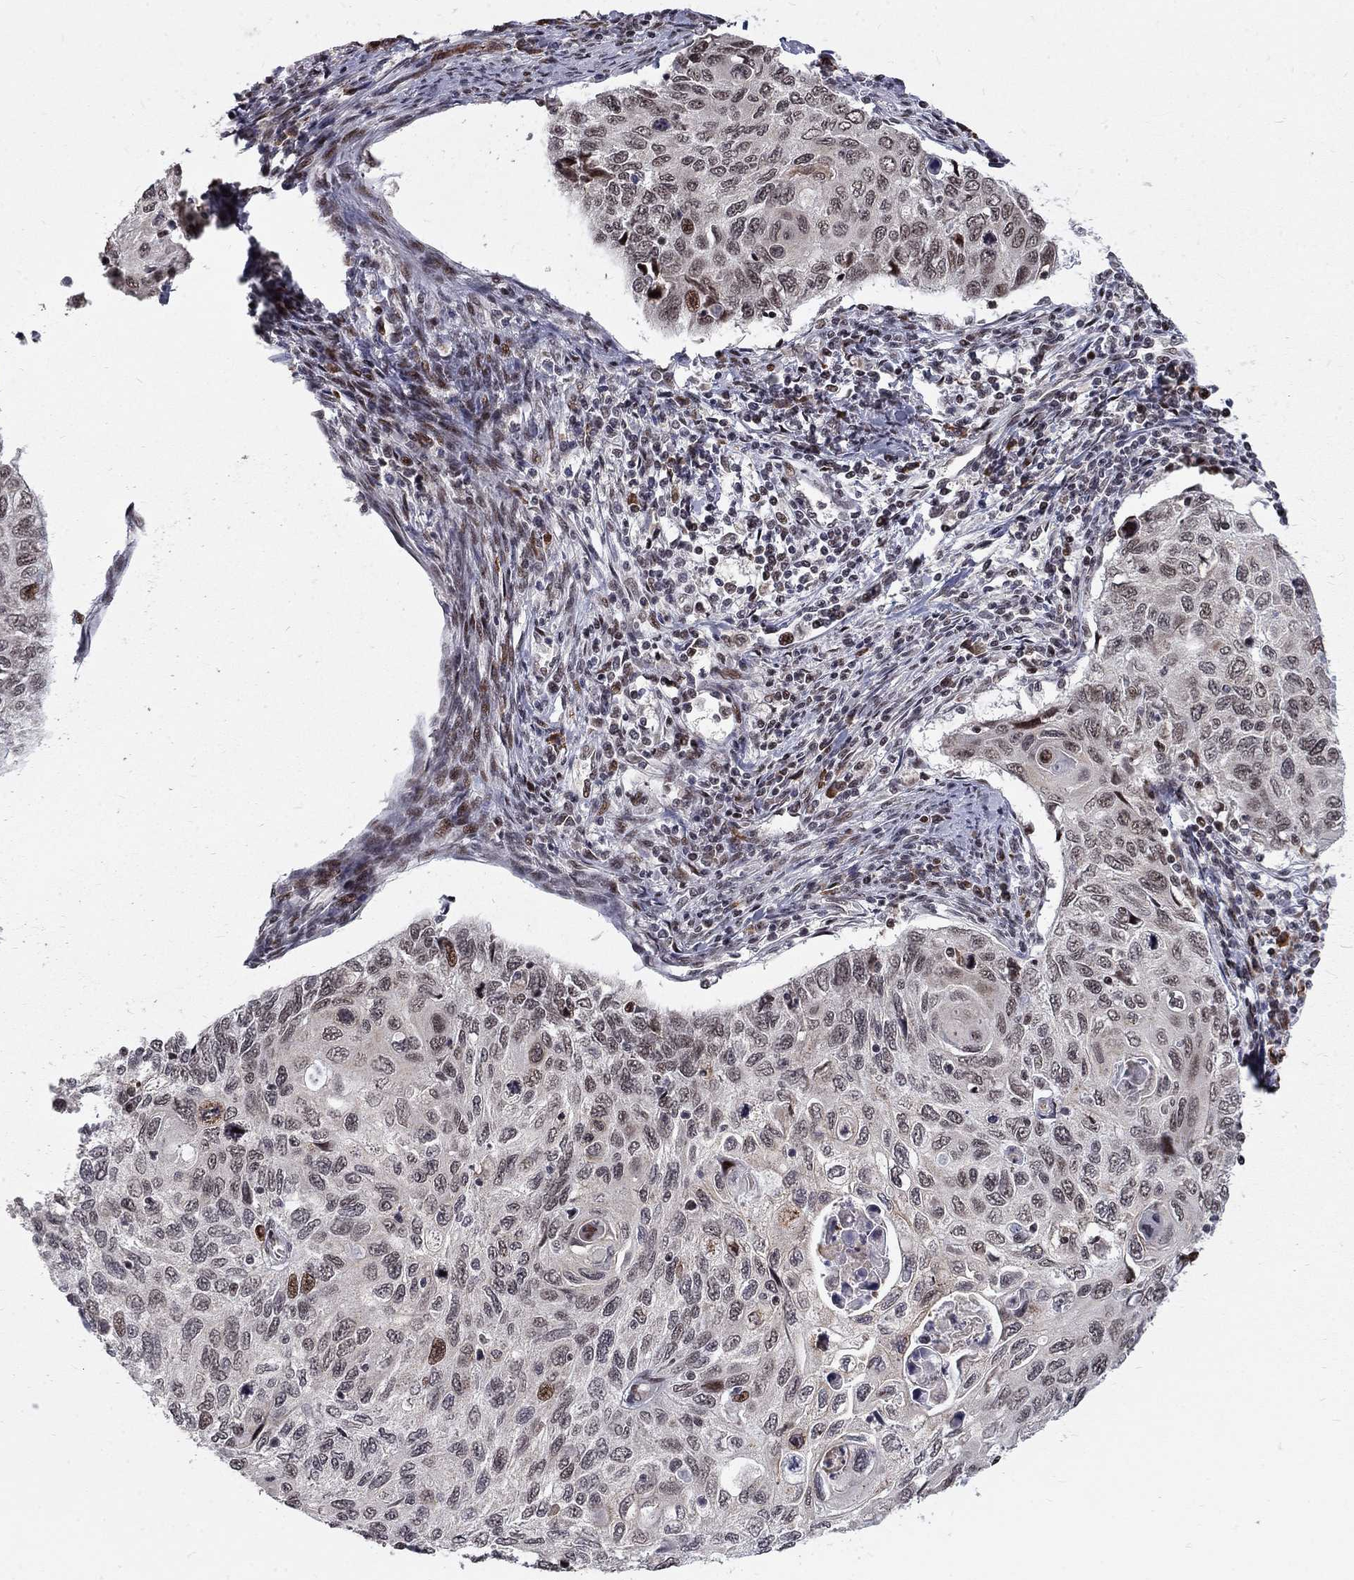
{"staining": {"intensity": "strong", "quantity": "25%-75%", "location": "nuclear"}, "tissue": "cervical cancer", "cell_type": "Tumor cells", "image_type": "cancer", "snomed": [{"axis": "morphology", "description": "Squamous cell carcinoma, NOS"}, {"axis": "topography", "description": "Cervix"}], "caption": "High-power microscopy captured an immunohistochemistry (IHC) micrograph of cervical cancer (squamous cell carcinoma), revealing strong nuclear staining in about 25%-75% of tumor cells.", "gene": "TCEAL1", "patient": {"sex": "female", "age": 70}}